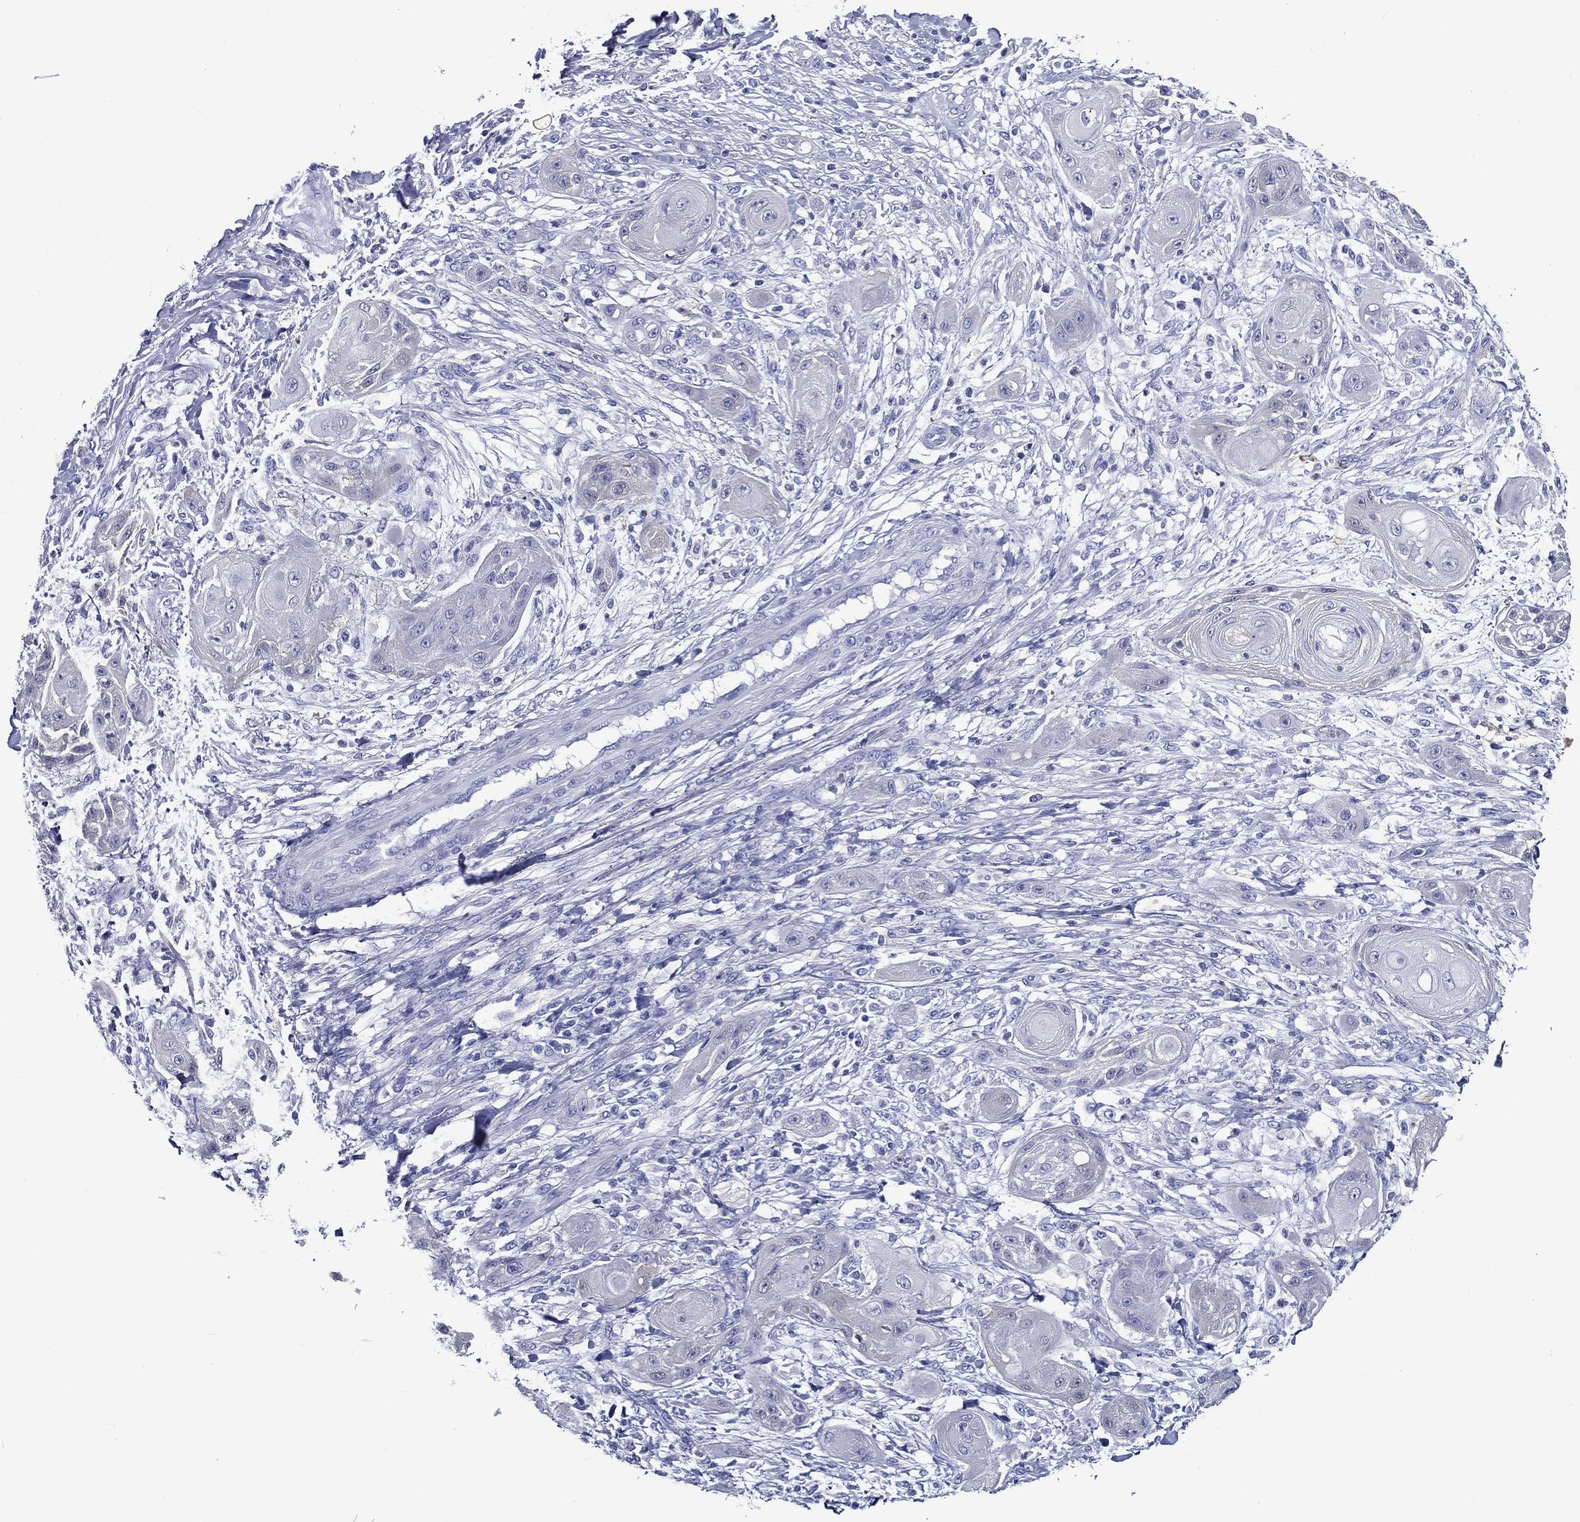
{"staining": {"intensity": "negative", "quantity": "none", "location": "none"}, "tissue": "skin cancer", "cell_type": "Tumor cells", "image_type": "cancer", "snomed": [{"axis": "morphology", "description": "Squamous cell carcinoma, NOS"}, {"axis": "topography", "description": "Skin"}], "caption": "This is a photomicrograph of IHC staining of squamous cell carcinoma (skin), which shows no expression in tumor cells.", "gene": "ACE2", "patient": {"sex": "male", "age": 62}}